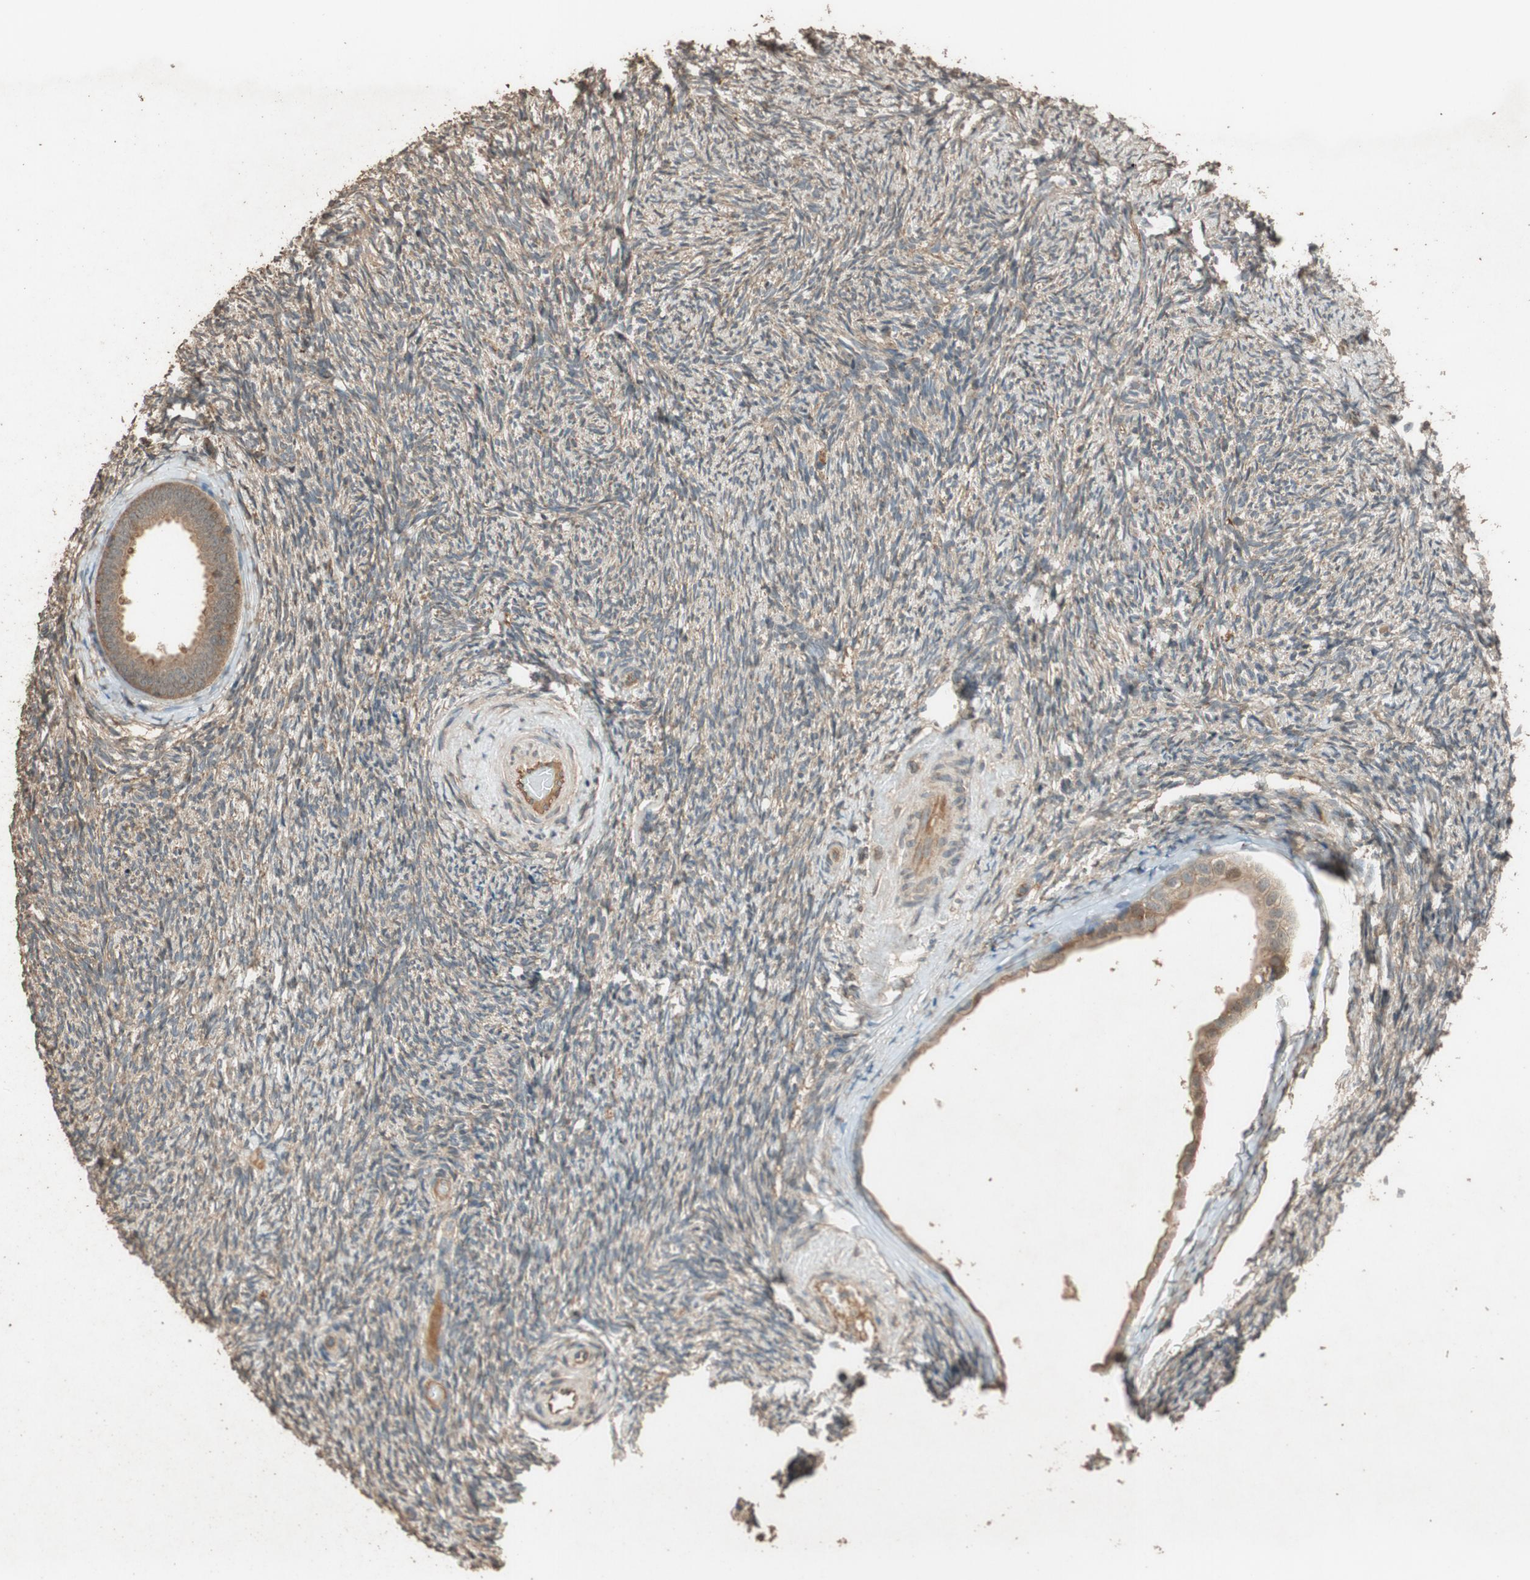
{"staining": {"intensity": "strong", "quantity": ">75%", "location": "cytoplasmic/membranous"}, "tissue": "ovary", "cell_type": "Follicle cells", "image_type": "normal", "snomed": [{"axis": "morphology", "description": "Normal tissue, NOS"}, {"axis": "topography", "description": "Ovary"}], "caption": "Immunohistochemical staining of normal human ovary shows strong cytoplasmic/membranous protein staining in approximately >75% of follicle cells.", "gene": "MST1R", "patient": {"sex": "female", "age": 60}}